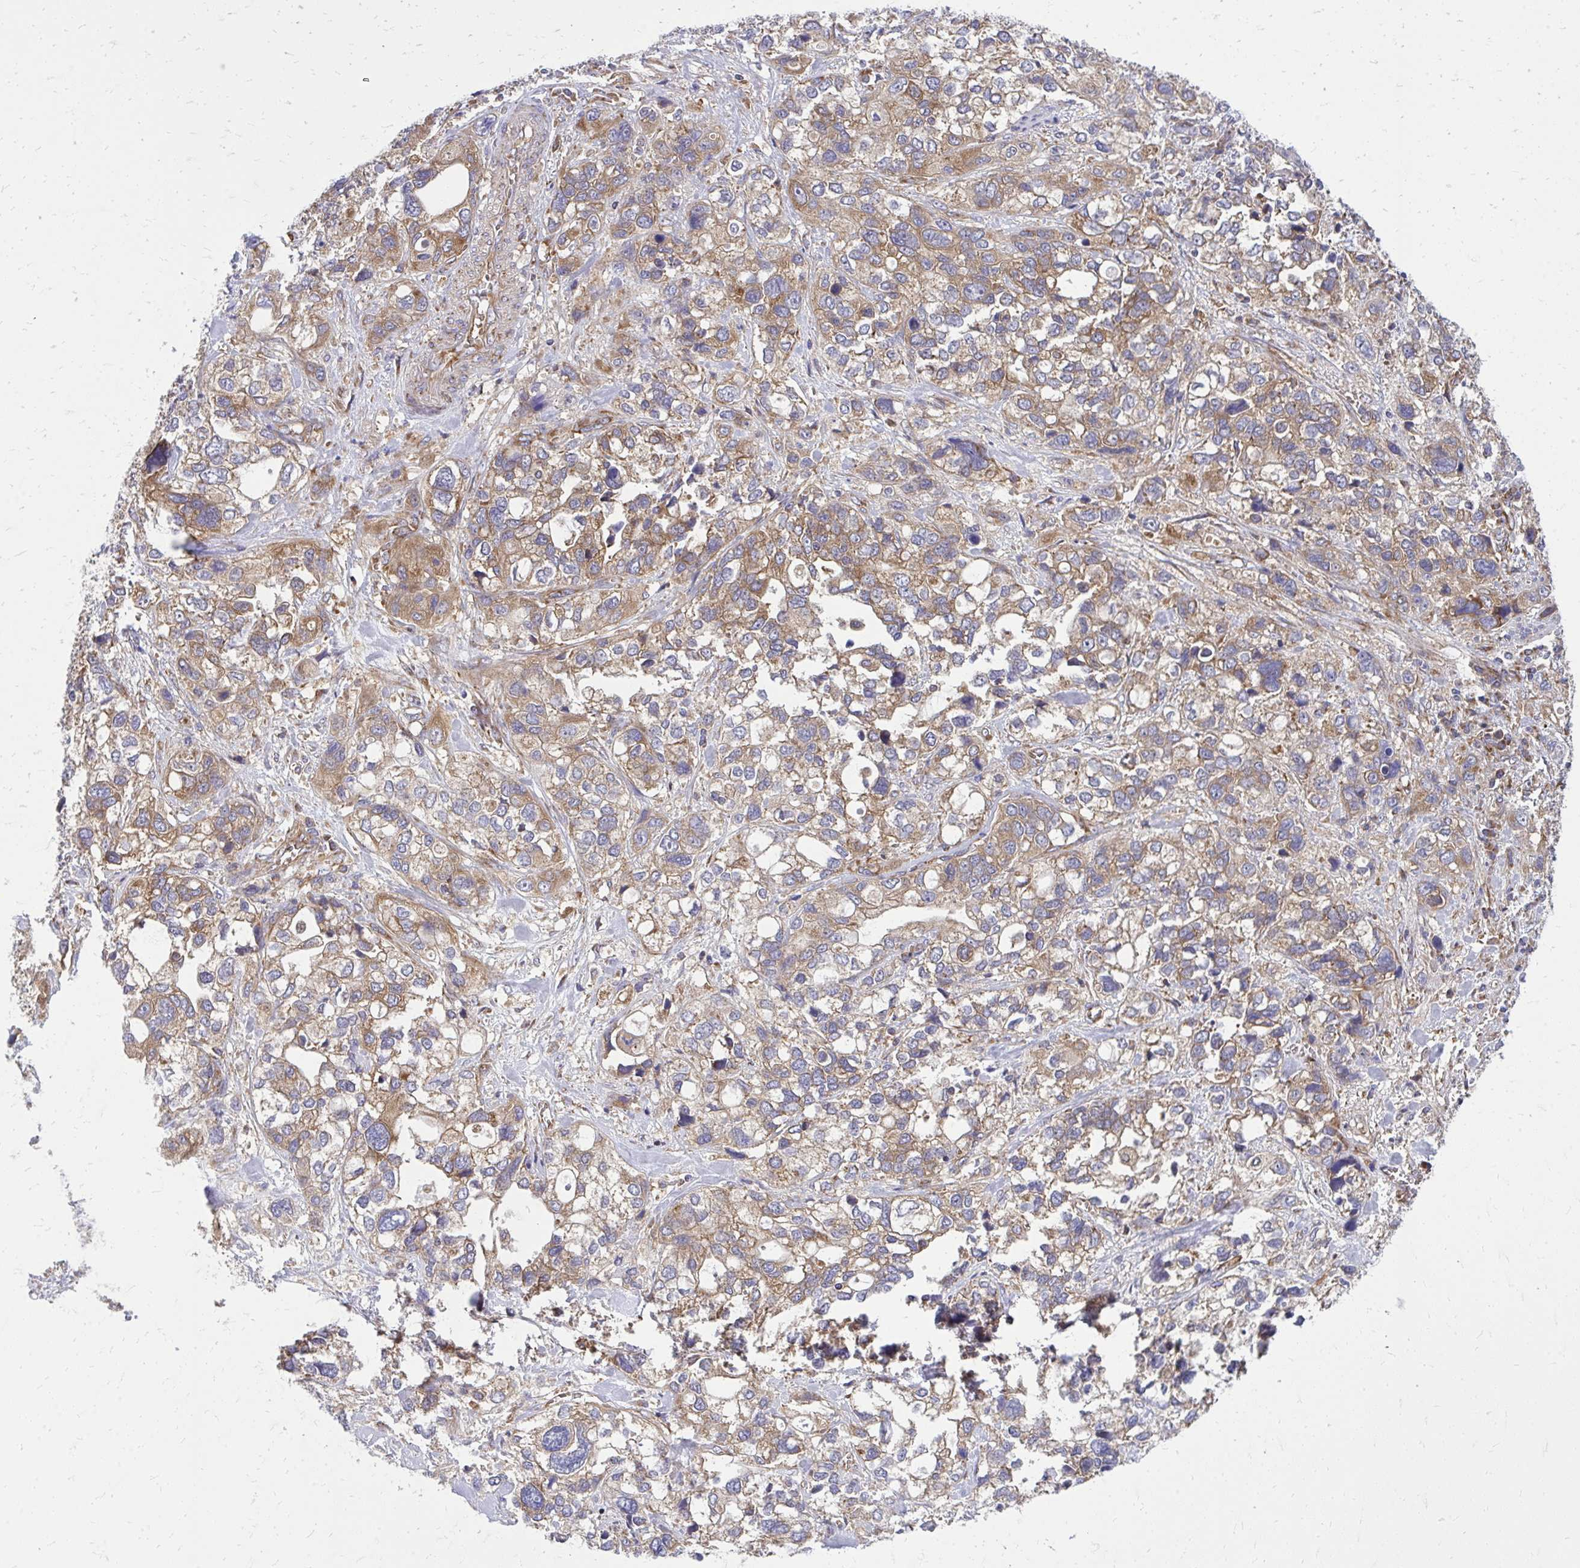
{"staining": {"intensity": "moderate", "quantity": ">75%", "location": "cytoplasmic/membranous"}, "tissue": "stomach cancer", "cell_type": "Tumor cells", "image_type": "cancer", "snomed": [{"axis": "morphology", "description": "Adenocarcinoma, NOS"}, {"axis": "topography", "description": "Stomach, upper"}], "caption": "High-magnification brightfield microscopy of stomach adenocarcinoma stained with DAB (3,3'-diaminobenzidine) (brown) and counterstained with hematoxylin (blue). tumor cells exhibit moderate cytoplasmic/membranous positivity is appreciated in about>75% of cells.", "gene": "PDK4", "patient": {"sex": "female", "age": 81}}